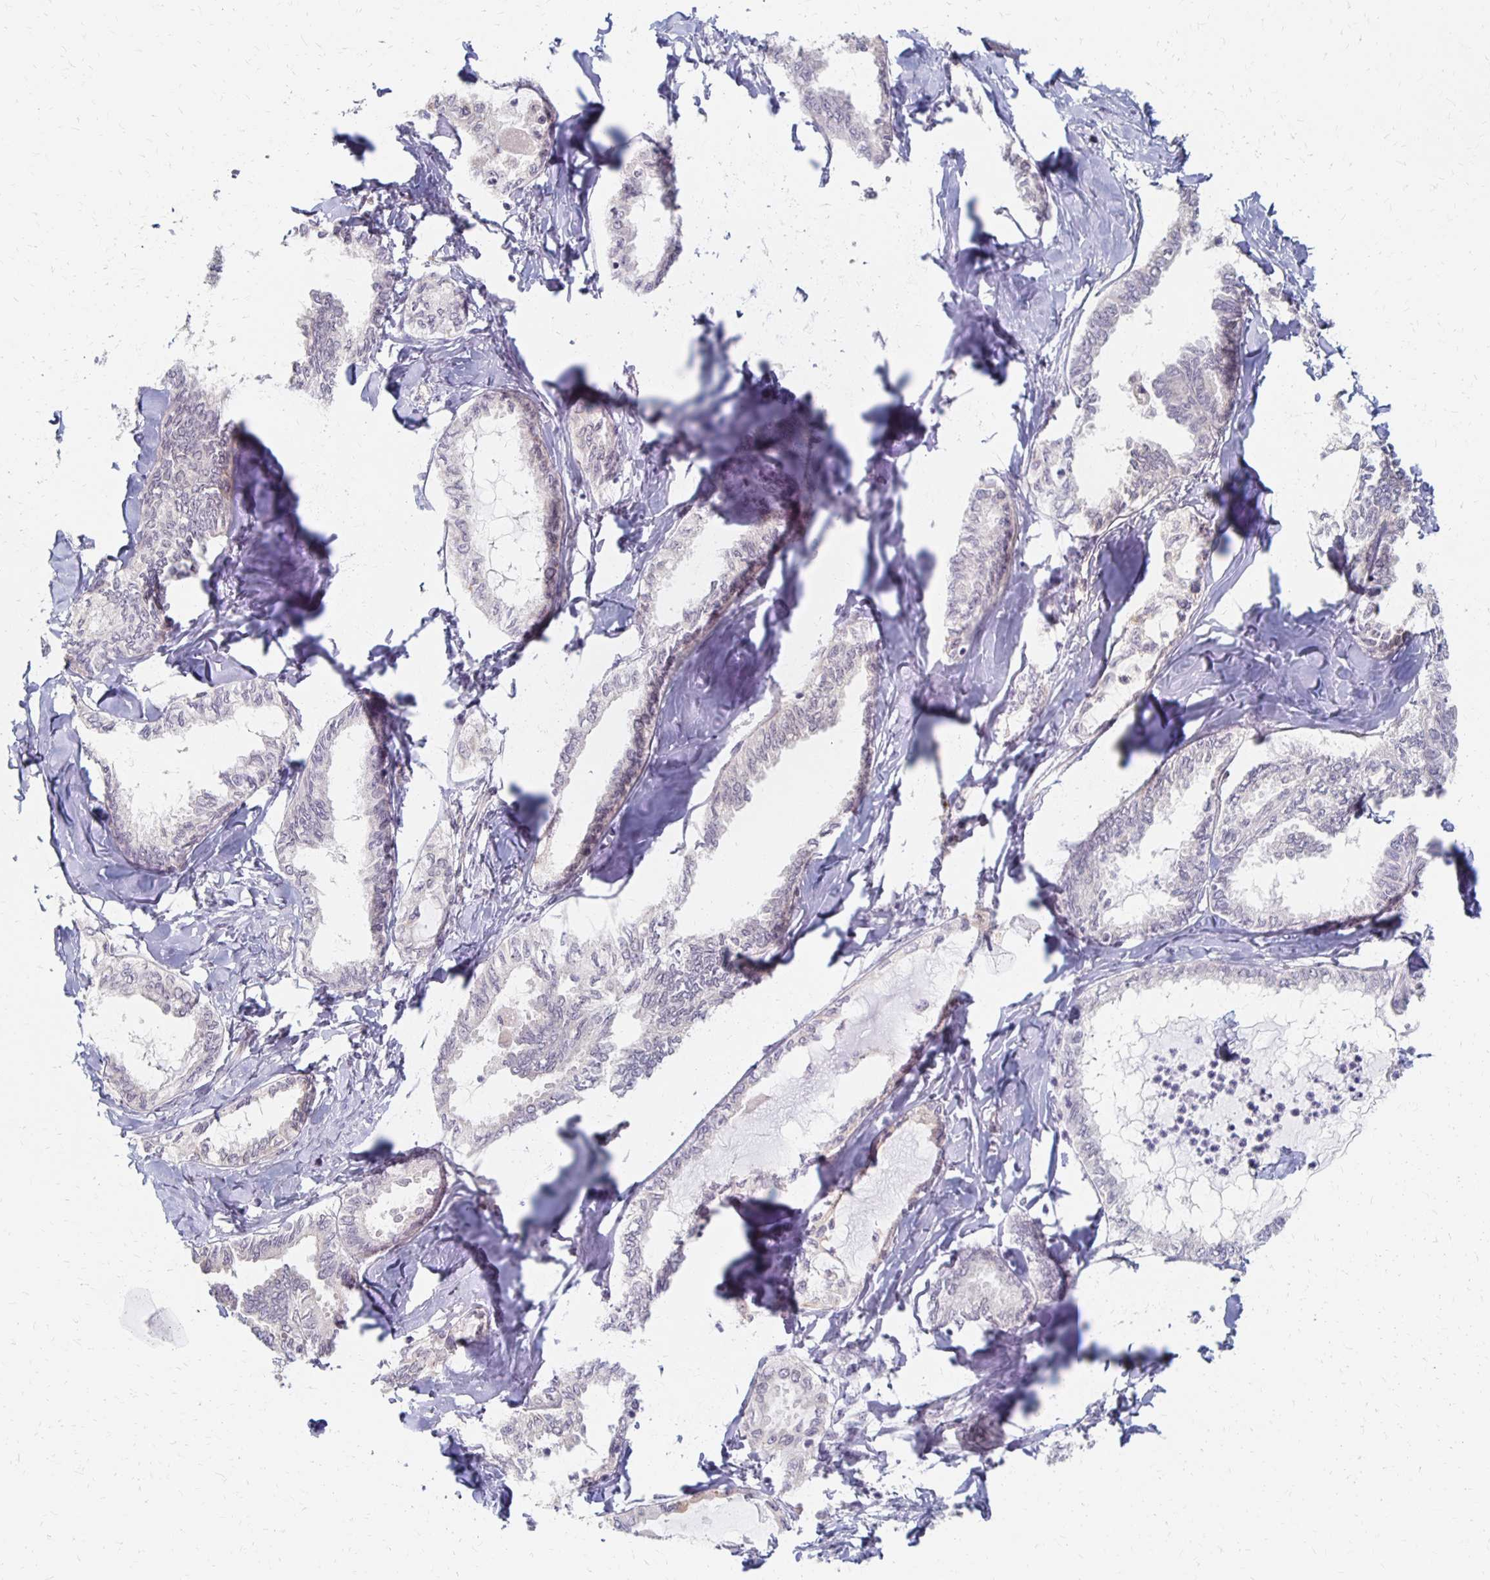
{"staining": {"intensity": "negative", "quantity": "none", "location": "none"}, "tissue": "ovarian cancer", "cell_type": "Tumor cells", "image_type": "cancer", "snomed": [{"axis": "morphology", "description": "Carcinoma, endometroid"}, {"axis": "topography", "description": "Ovary"}], "caption": "Ovarian cancer stained for a protein using IHC shows no positivity tumor cells.", "gene": "PRKCB", "patient": {"sex": "female", "age": 70}}